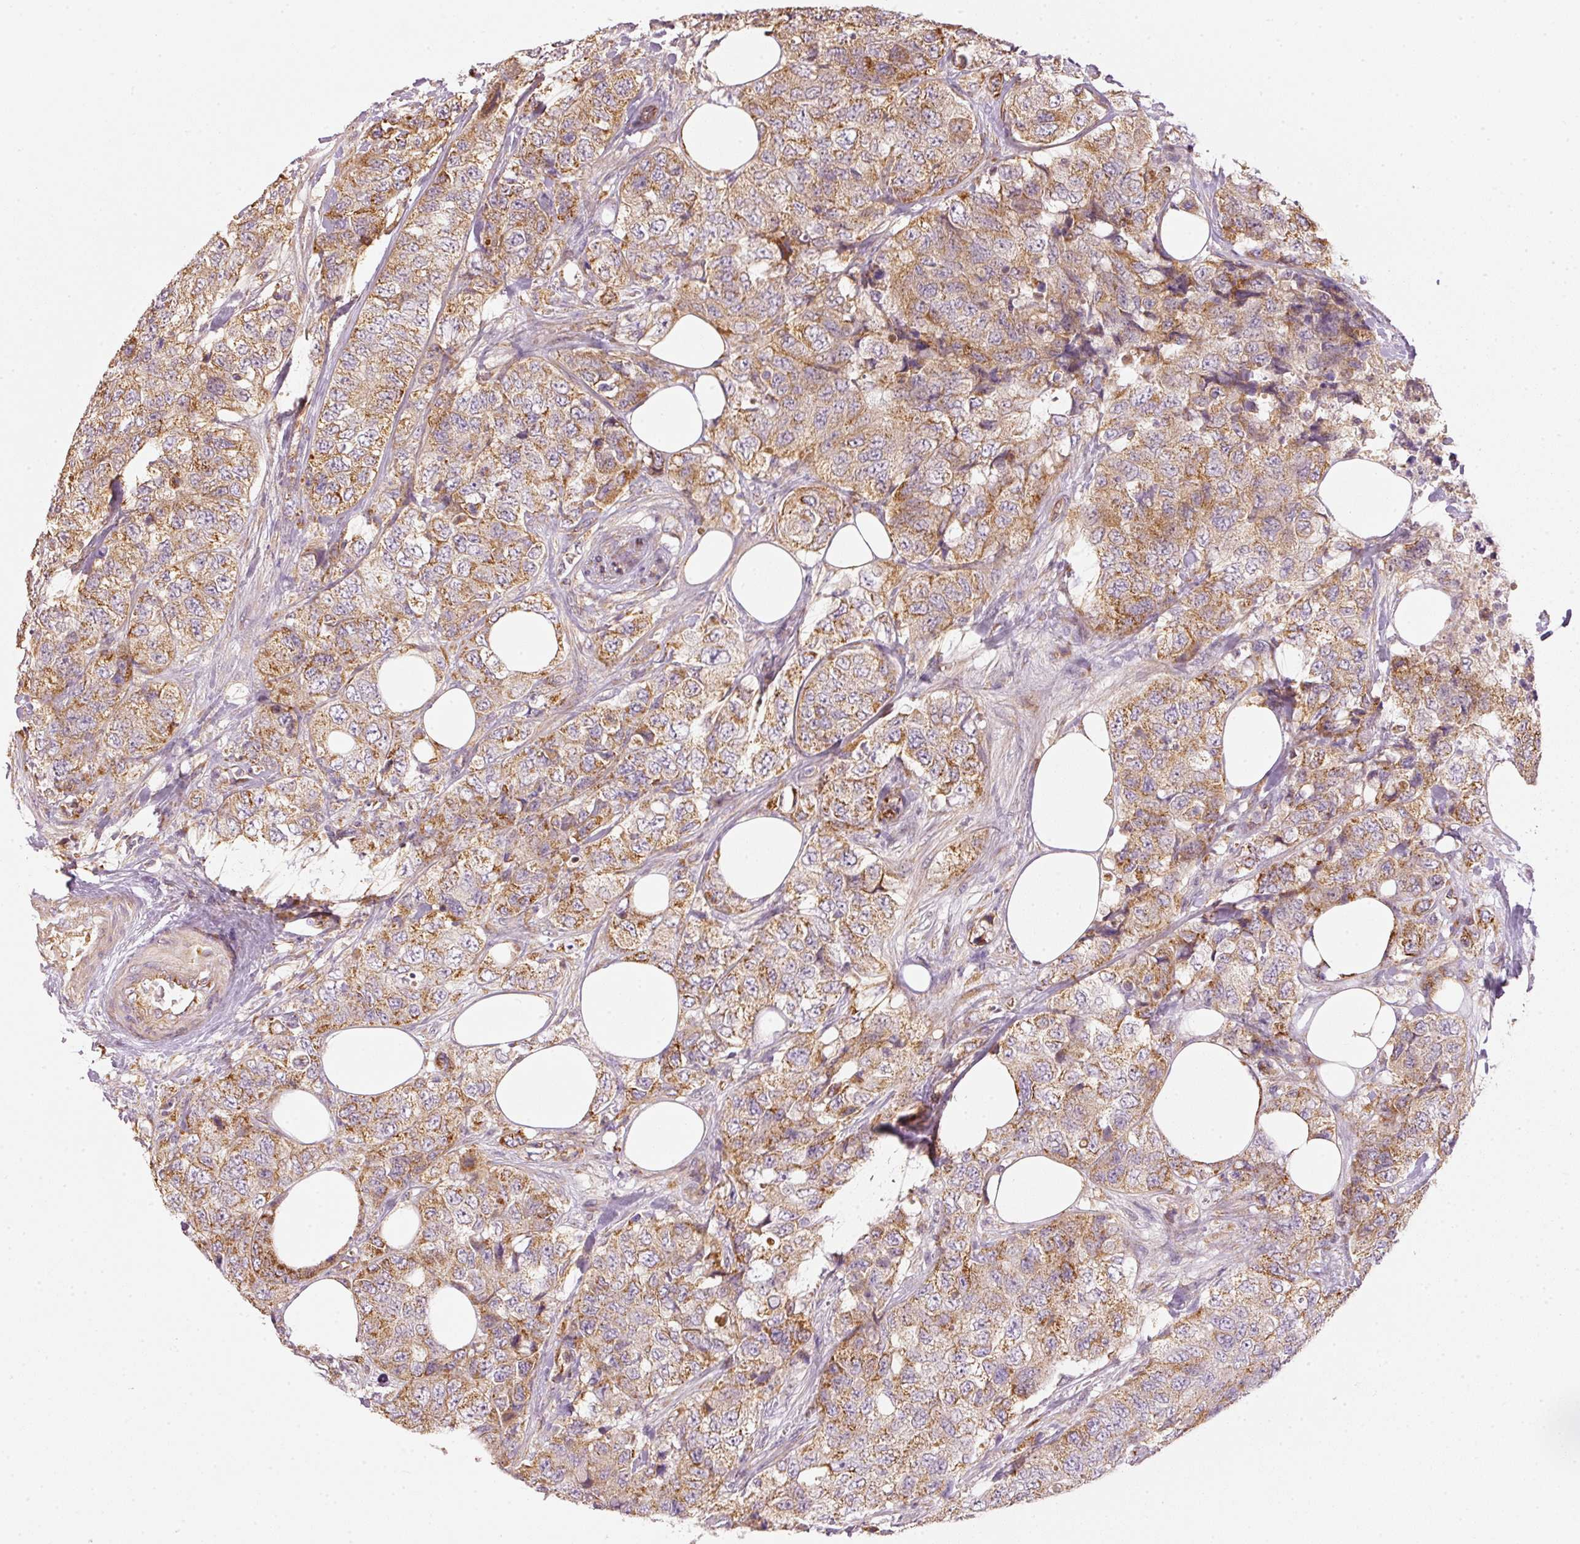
{"staining": {"intensity": "strong", "quantity": ">75%", "location": "cytoplasmic/membranous"}, "tissue": "urothelial cancer", "cell_type": "Tumor cells", "image_type": "cancer", "snomed": [{"axis": "morphology", "description": "Urothelial carcinoma, High grade"}, {"axis": "topography", "description": "Urinary bladder"}], "caption": "Immunohistochemistry (IHC) photomicrograph of neoplastic tissue: human high-grade urothelial carcinoma stained using IHC shows high levels of strong protein expression localized specifically in the cytoplasmic/membranous of tumor cells, appearing as a cytoplasmic/membranous brown color.", "gene": "MTHFD1L", "patient": {"sex": "female", "age": 78}}